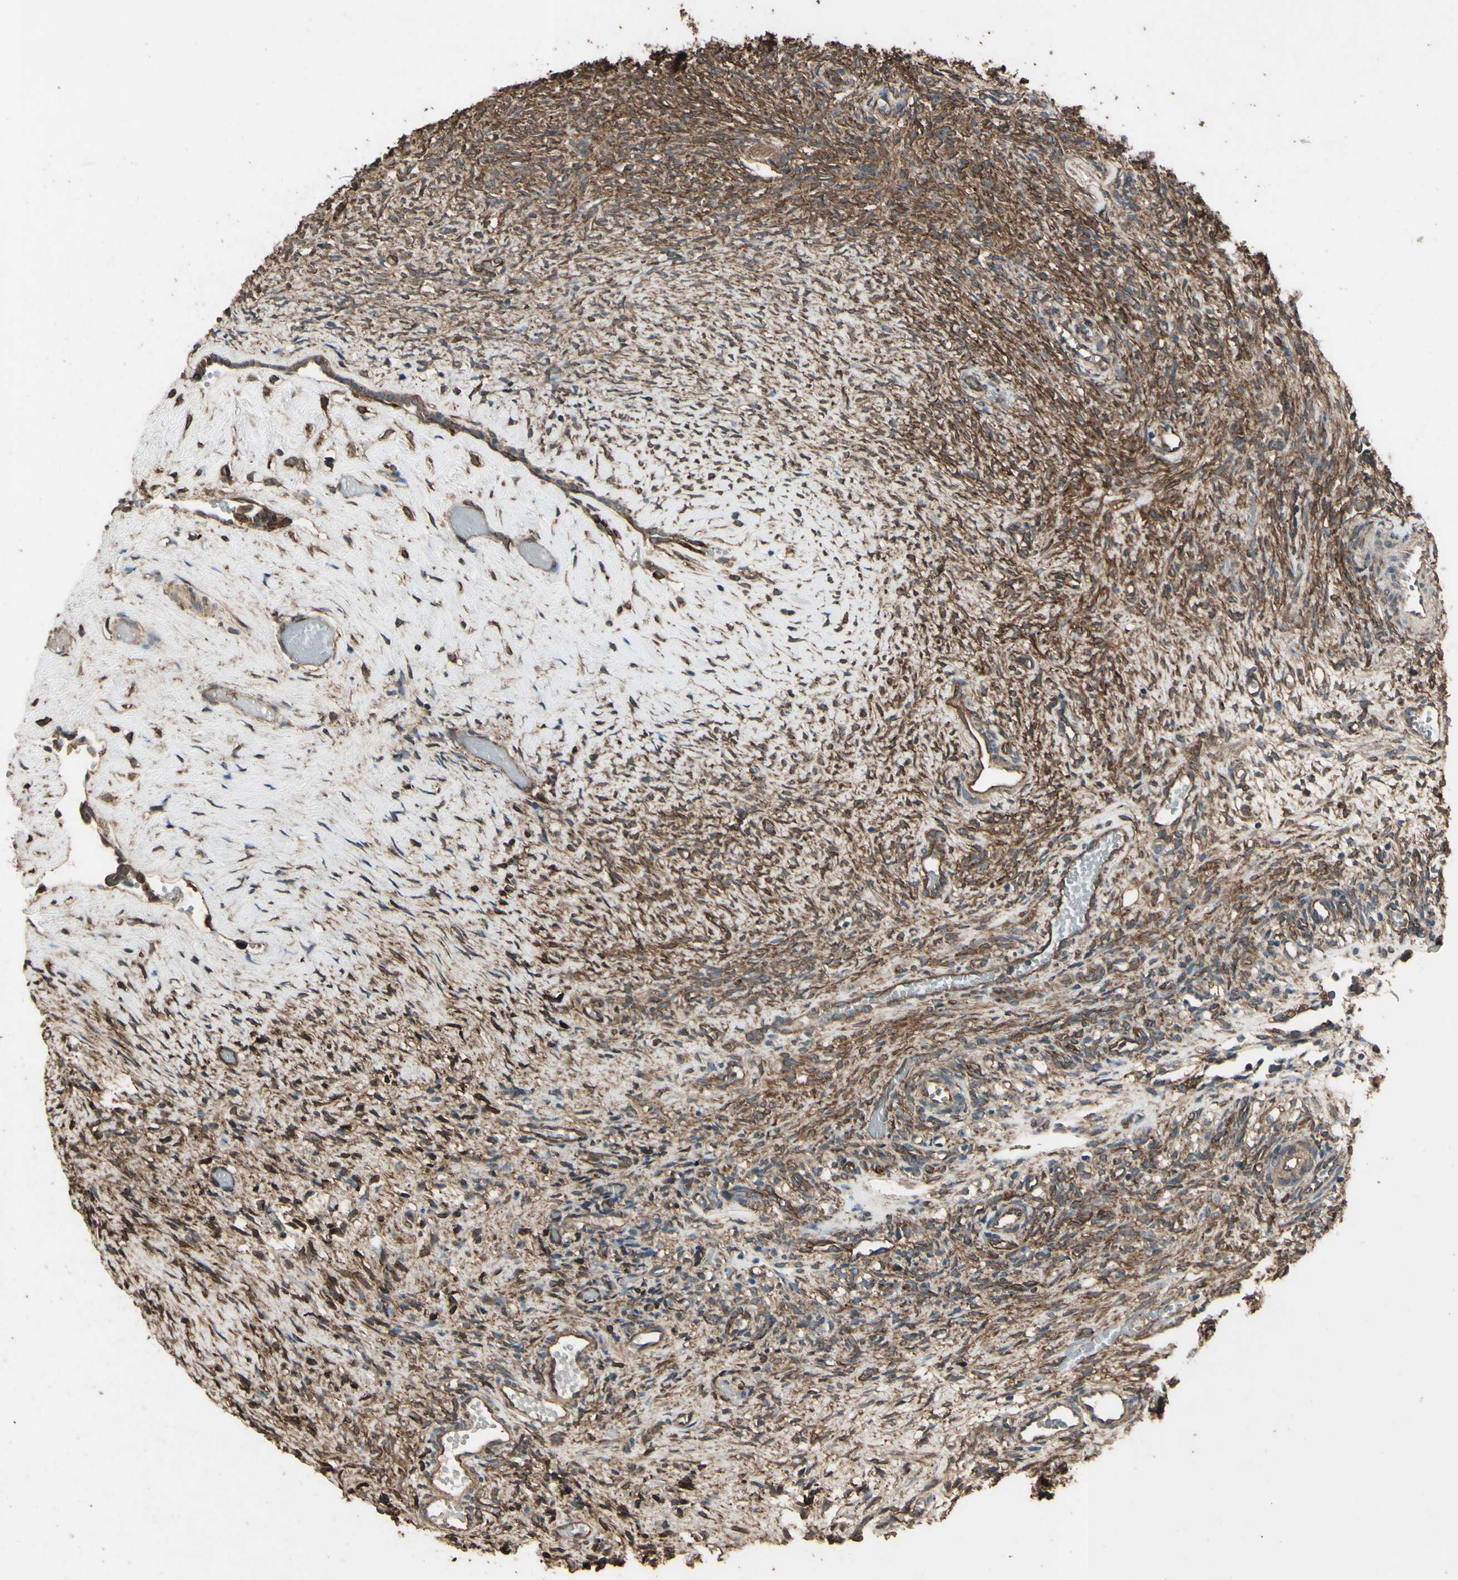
{"staining": {"intensity": "moderate", "quantity": ">75%", "location": "cytoplasmic/membranous"}, "tissue": "ovary", "cell_type": "Ovarian stroma cells", "image_type": "normal", "snomed": [{"axis": "morphology", "description": "Normal tissue, NOS"}, {"axis": "topography", "description": "Ovary"}], "caption": "Moderate cytoplasmic/membranous staining for a protein is identified in about >75% of ovarian stroma cells of benign ovary using immunohistochemistry (IHC).", "gene": "TSPO", "patient": {"sex": "female", "age": 35}}